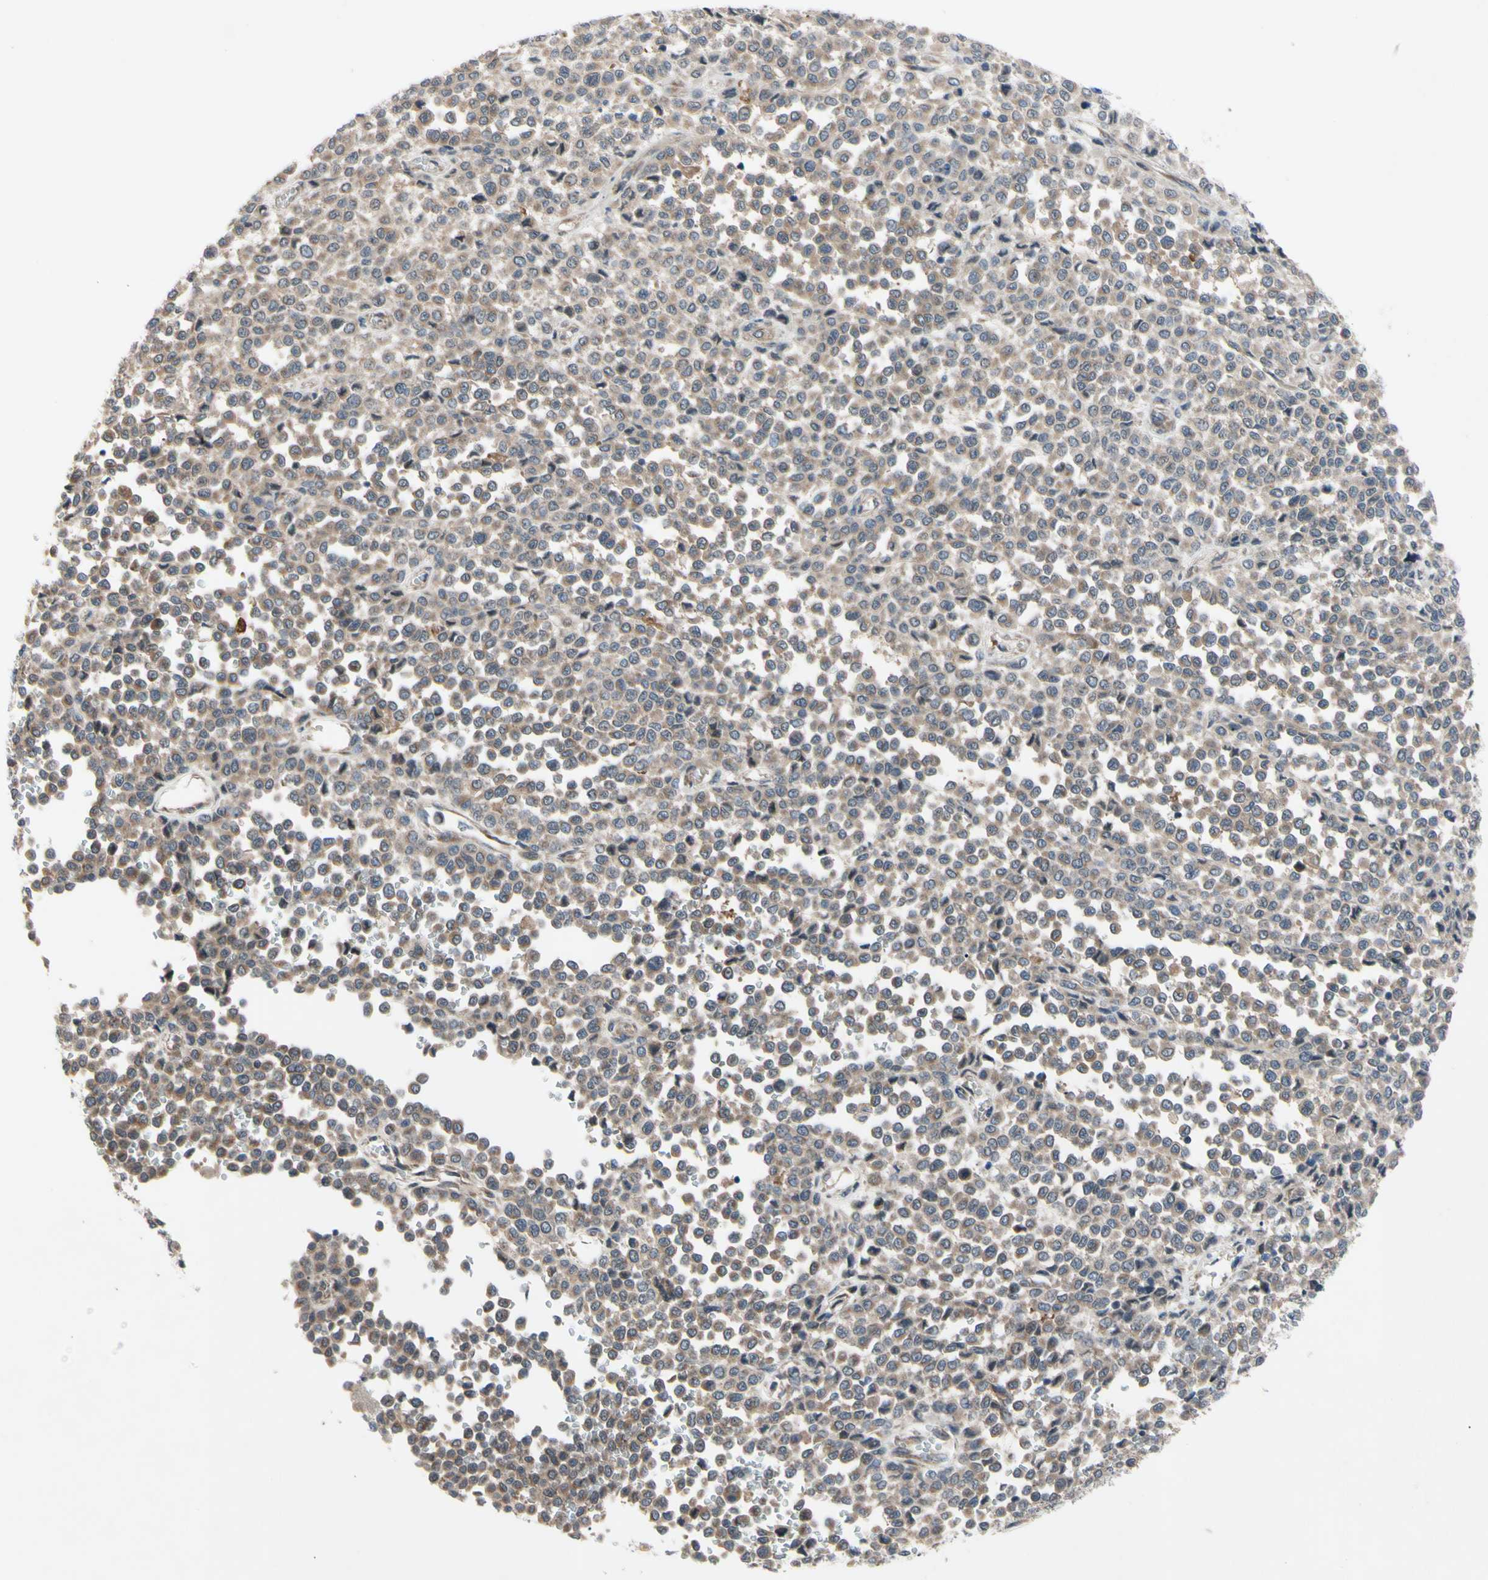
{"staining": {"intensity": "weak", "quantity": ">75%", "location": "cytoplasmic/membranous"}, "tissue": "melanoma", "cell_type": "Tumor cells", "image_type": "cancer", "snomed": [{"axis": "morphology", "description": "Malignant melanoma, Metastatic site"}, {"axis": "topography", "description": "Pancreas"}], "caption": "Melanoma stained with a brown dye exhibits weak cytoplasmic/membranous positive expression in approximately >75% of tumor cells.", "gene": "SVIL", "patient": {"sex": "female", "age": 30}}